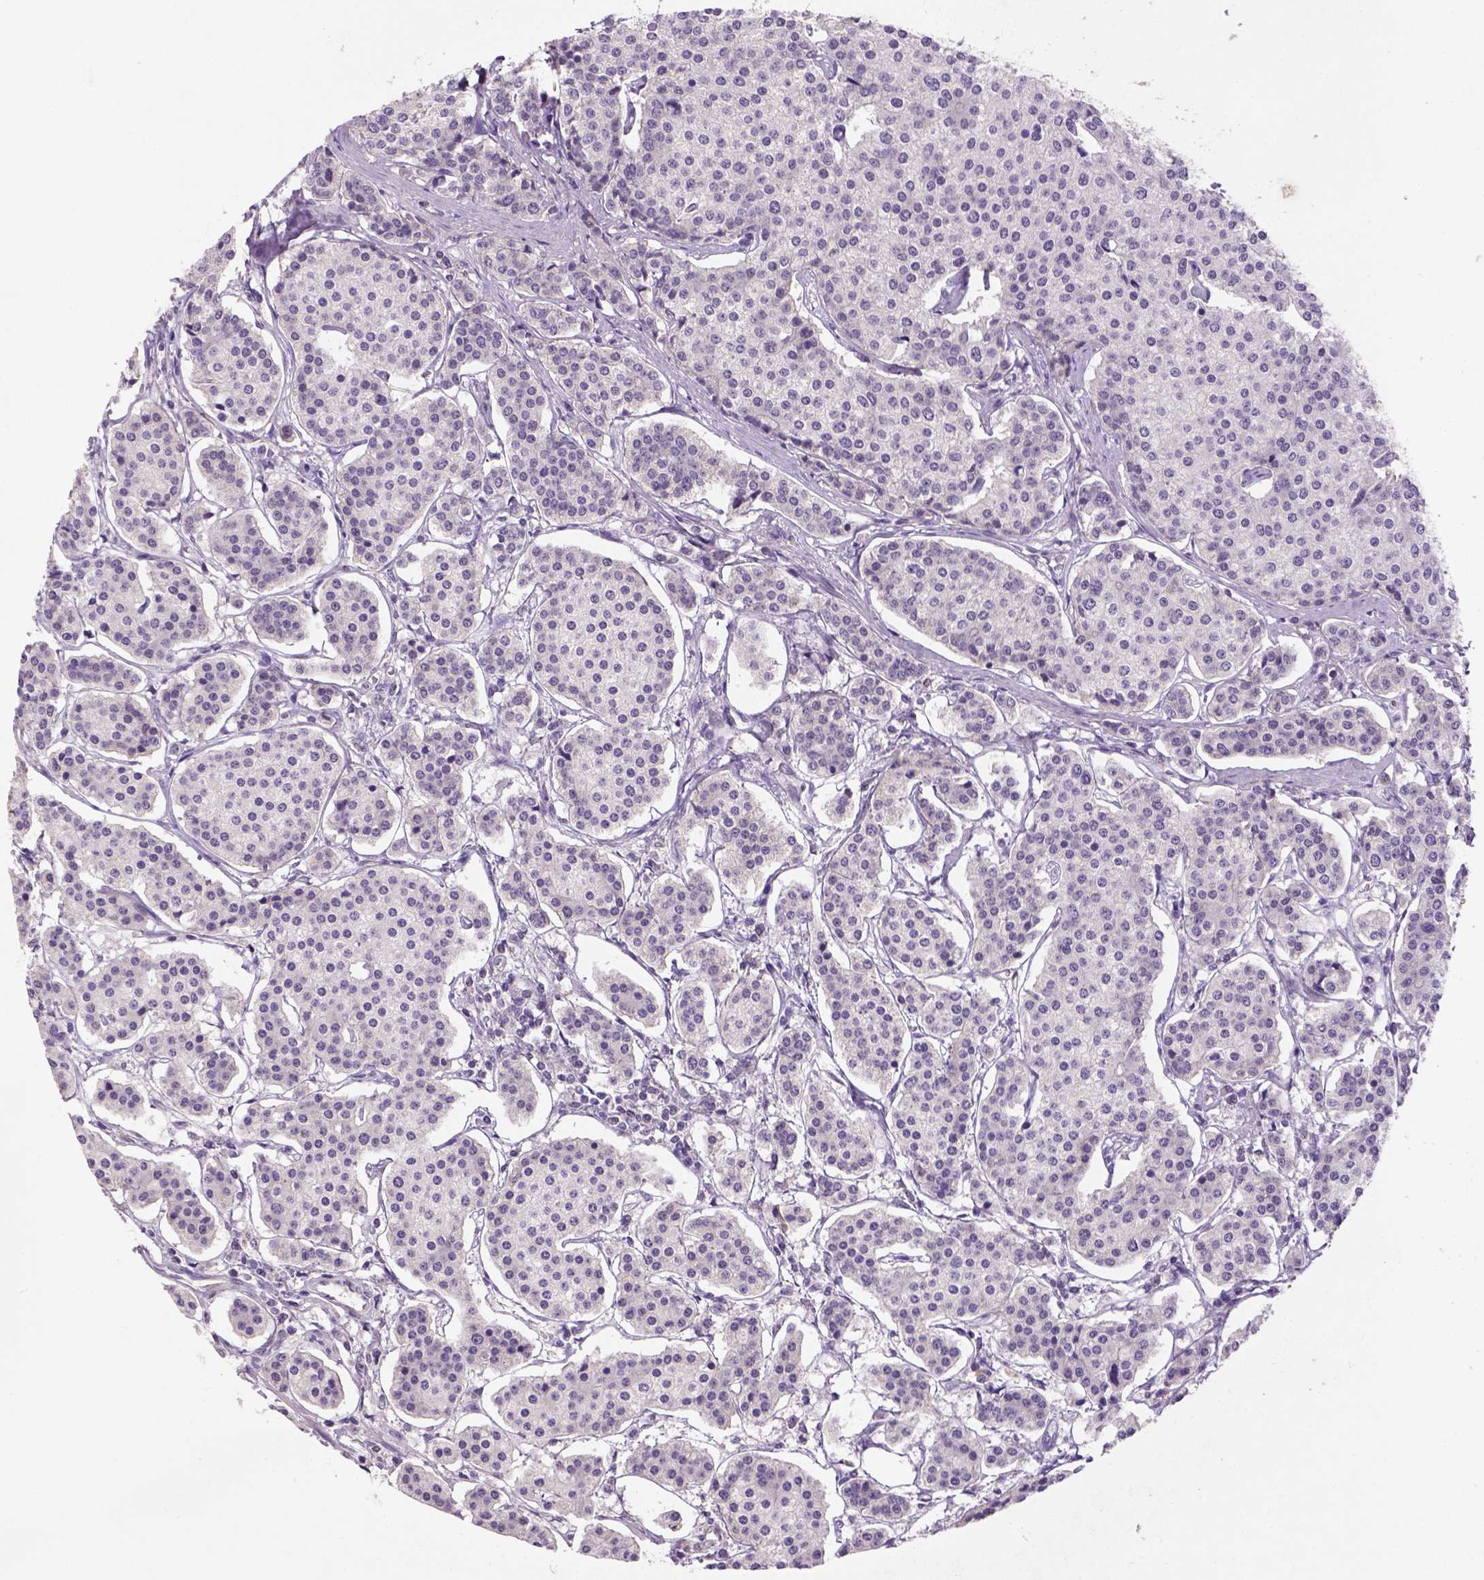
{"staining": {"intensity": "negative", "quantity": "none", "location": "none"}, "tissue": "carcinoid", "cell_type": "Tumor cells", "image_type": "cancer", "snomed": [{"axis": "morphology", "description": "Carcinoid, malignant, NOS"}, {"axis": "topography", "description": "Small intestine"}], "caption": "Tumor cells are negative for brown protein staining in carcinoid.", "gene": "NLGN2", "patient": {"sex": "female", "age": 65}}